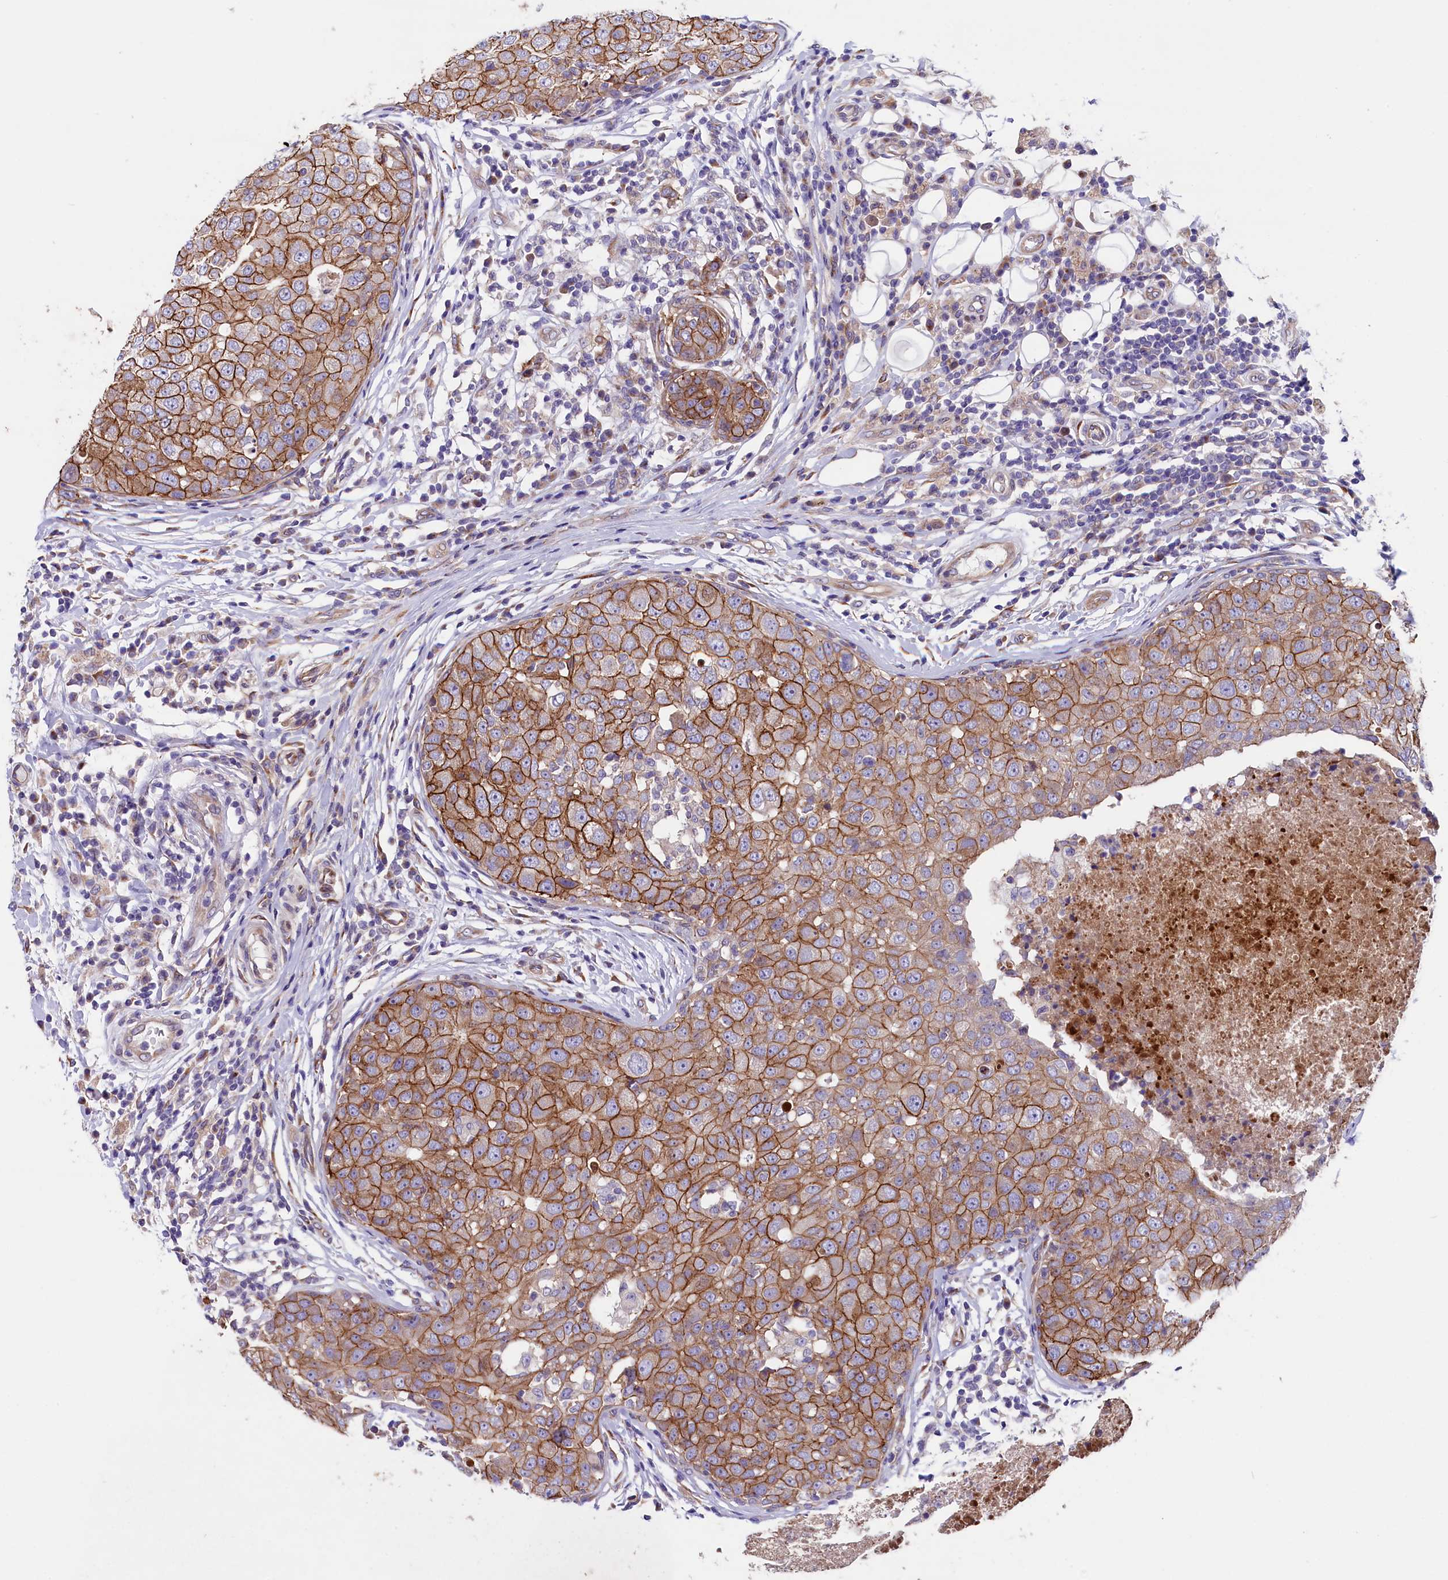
{"staining": {"intensity": "moderate", "quantity": ">75%", "location": "cytoplasmic/membranous"}, "tissue": "breast cancer", "cell_type": "Tumor cells", "image_type": "cancer", "snomed": [{"axis": "morphology", "description": "Duct carcinoma"}, {"axis": "topography", "description": "Breast"}], "caption": "DAB (3,3'-diaminobenzidine) immunohistochemical staining of breast invasive ductal carcinoma reveals moderate cytoplasmic/membranous protein staining in approximately >75% of tumor cells.", "gene": "GPR108", "patient": {"sex": "female", "age": 27}}